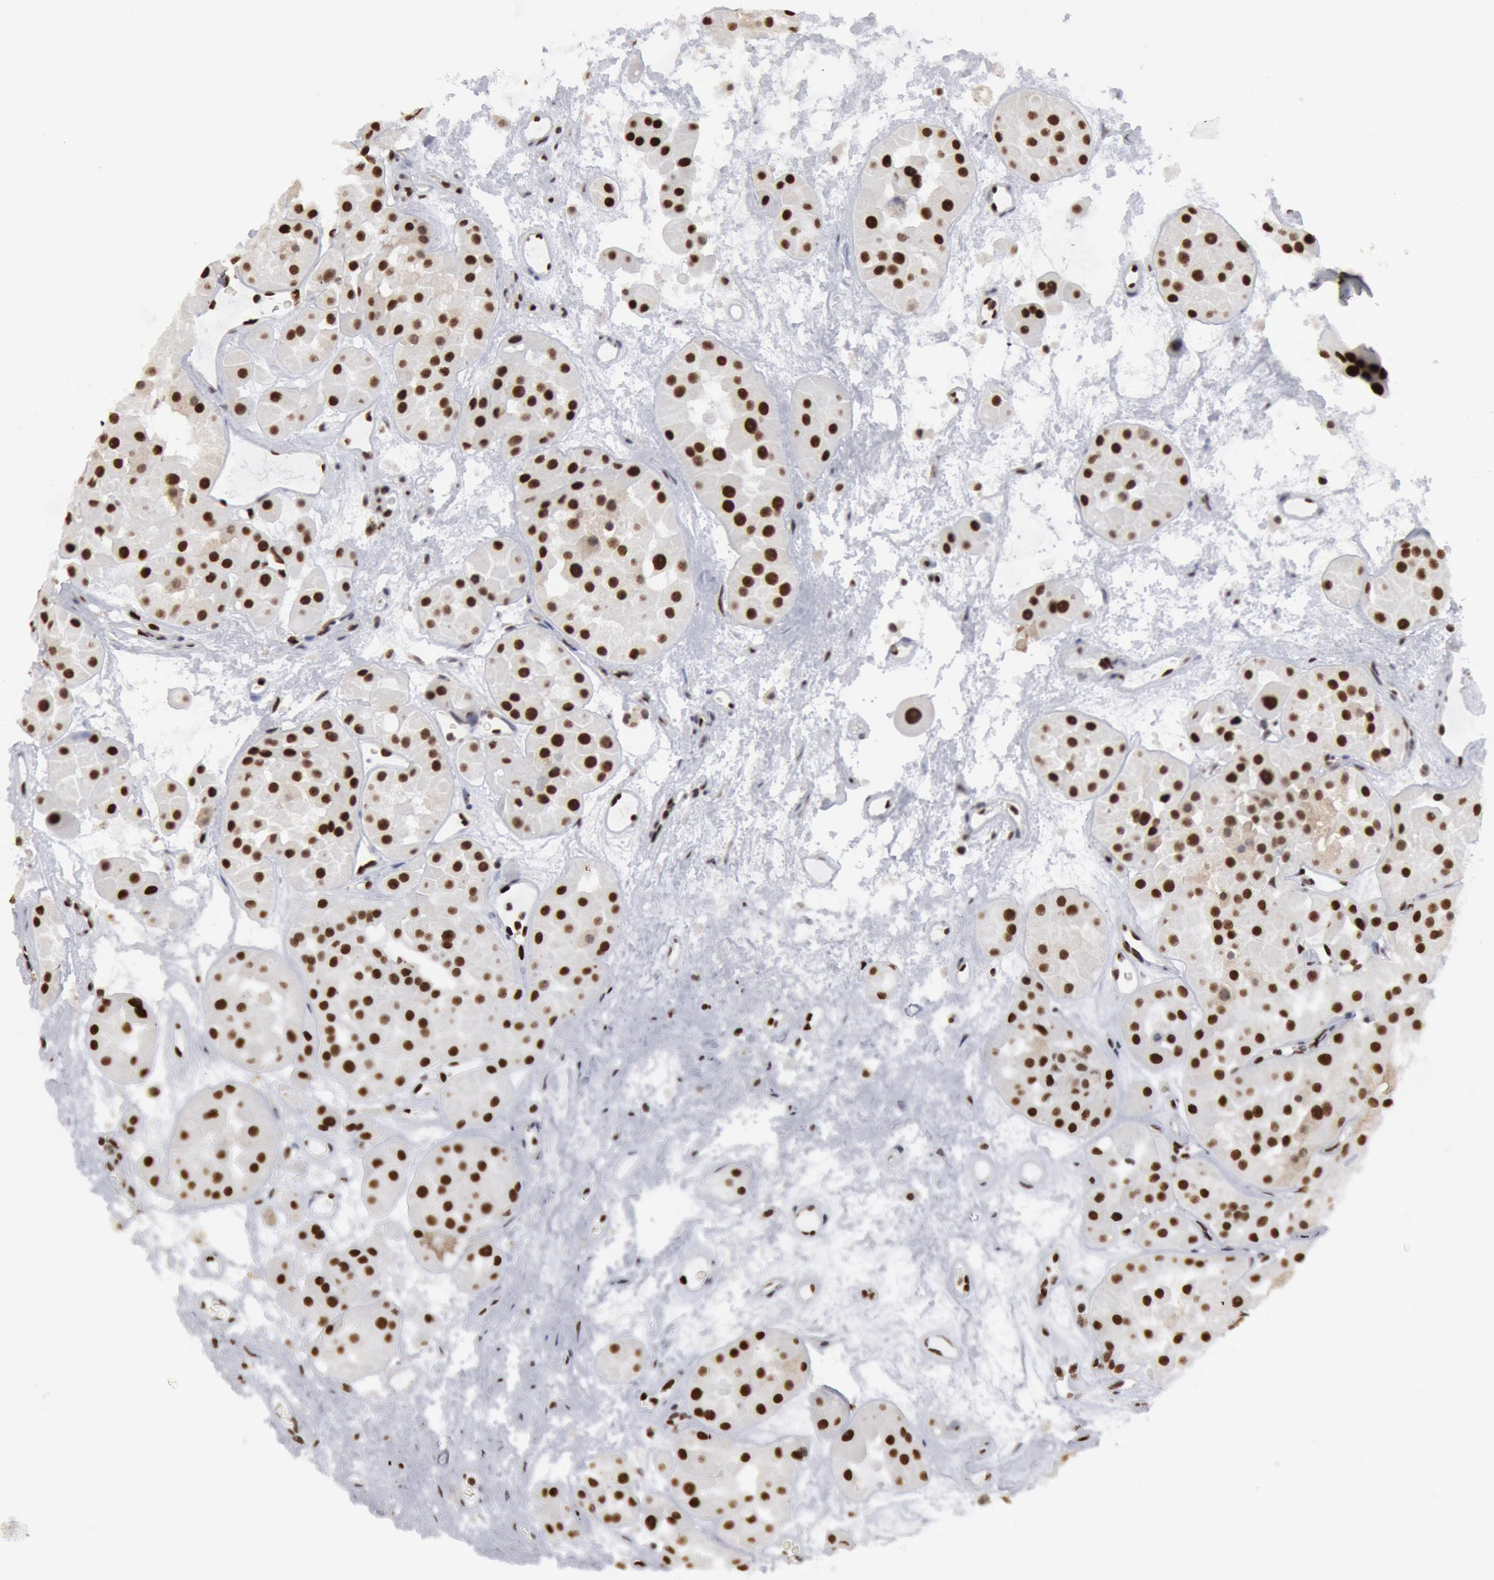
{"staining": {"intensity": "strong", "quantity": ">75%", "location": "cytoplasmic/membranous,nuclear"}, "tissue": "renal cancer", "cell_type": "Tumor cells", "image_type": "cancer", "snomed": [{"axis": "morphology", "description": "Adenocarcinoma, uncertain malignant potential"}, {"axis": "topography", "description": "Kidney"}], "caption": "Immunohistochemical staining of human renal cancer exhibits high levels of strong cytoplasmic/membranous and nuclear protein expression in about >75% of tumor cells. (Stains: DAB in brown, nuclei in blue, Microscopy: brightfield microscopy at high magnification).", "gene": "SUB1", "patient": {"sex": "male", "age": 63}}